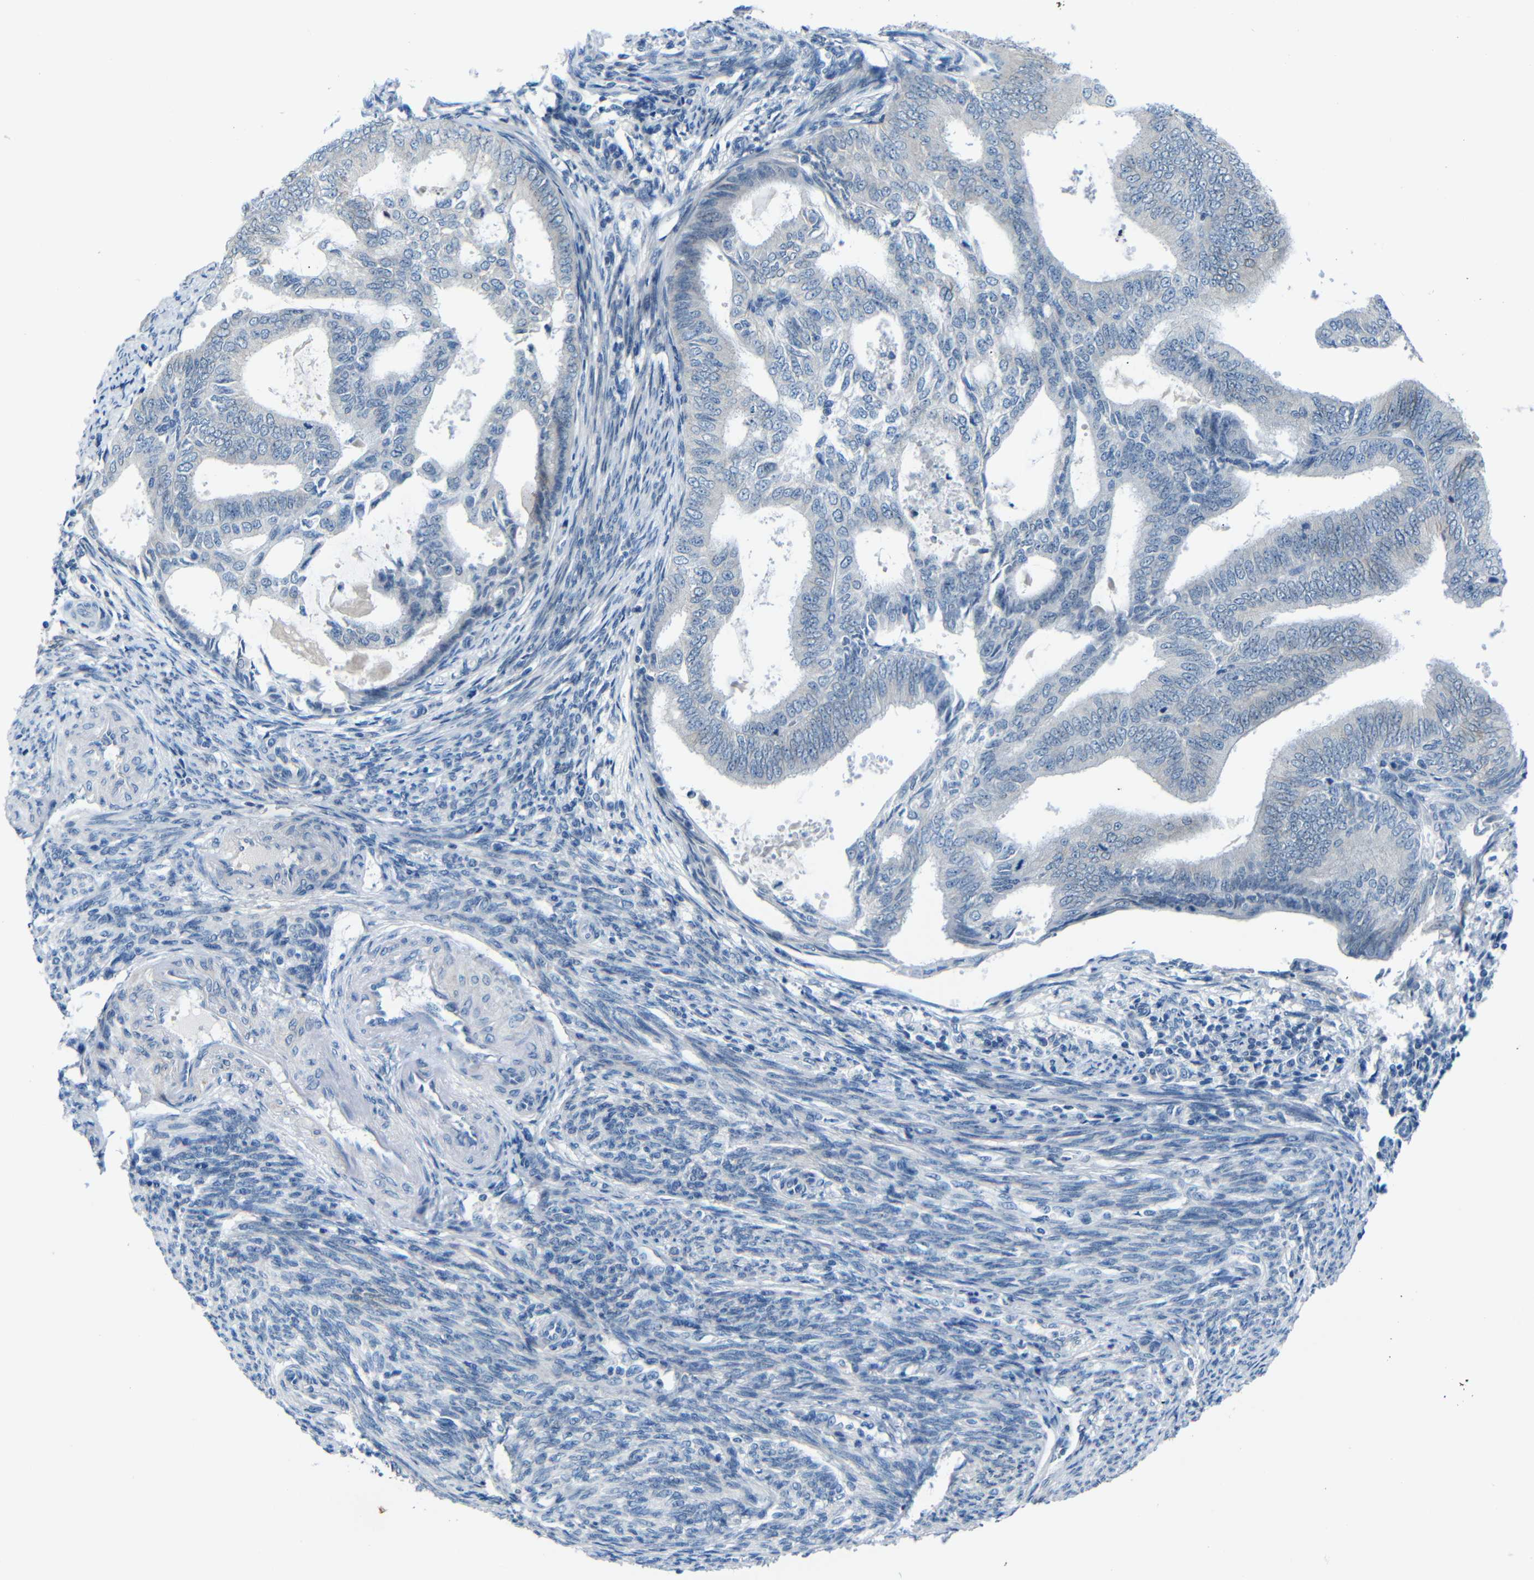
{"staining": {"intensity": "strong", "quantity": "<25%", "location": "cytoplasmic/membranous"}, "tissue": "endometrial cancer", "cell_type": "Tumor cells", "image_type": "cancer", "snomed": [{"axis": "morphology", "description": "Adenocarcinoma, NOS"}, {"axis": "topography", "description": "Endometrium"}], "caption": "Adenocarcinoma (endometrial) stained for a protein (brown) displays strong cytoplasmic/membranous positive expression in about <25% of tumor cells.", "gene": "ANK3", "patient": {"sex": "female", "age": 58}}